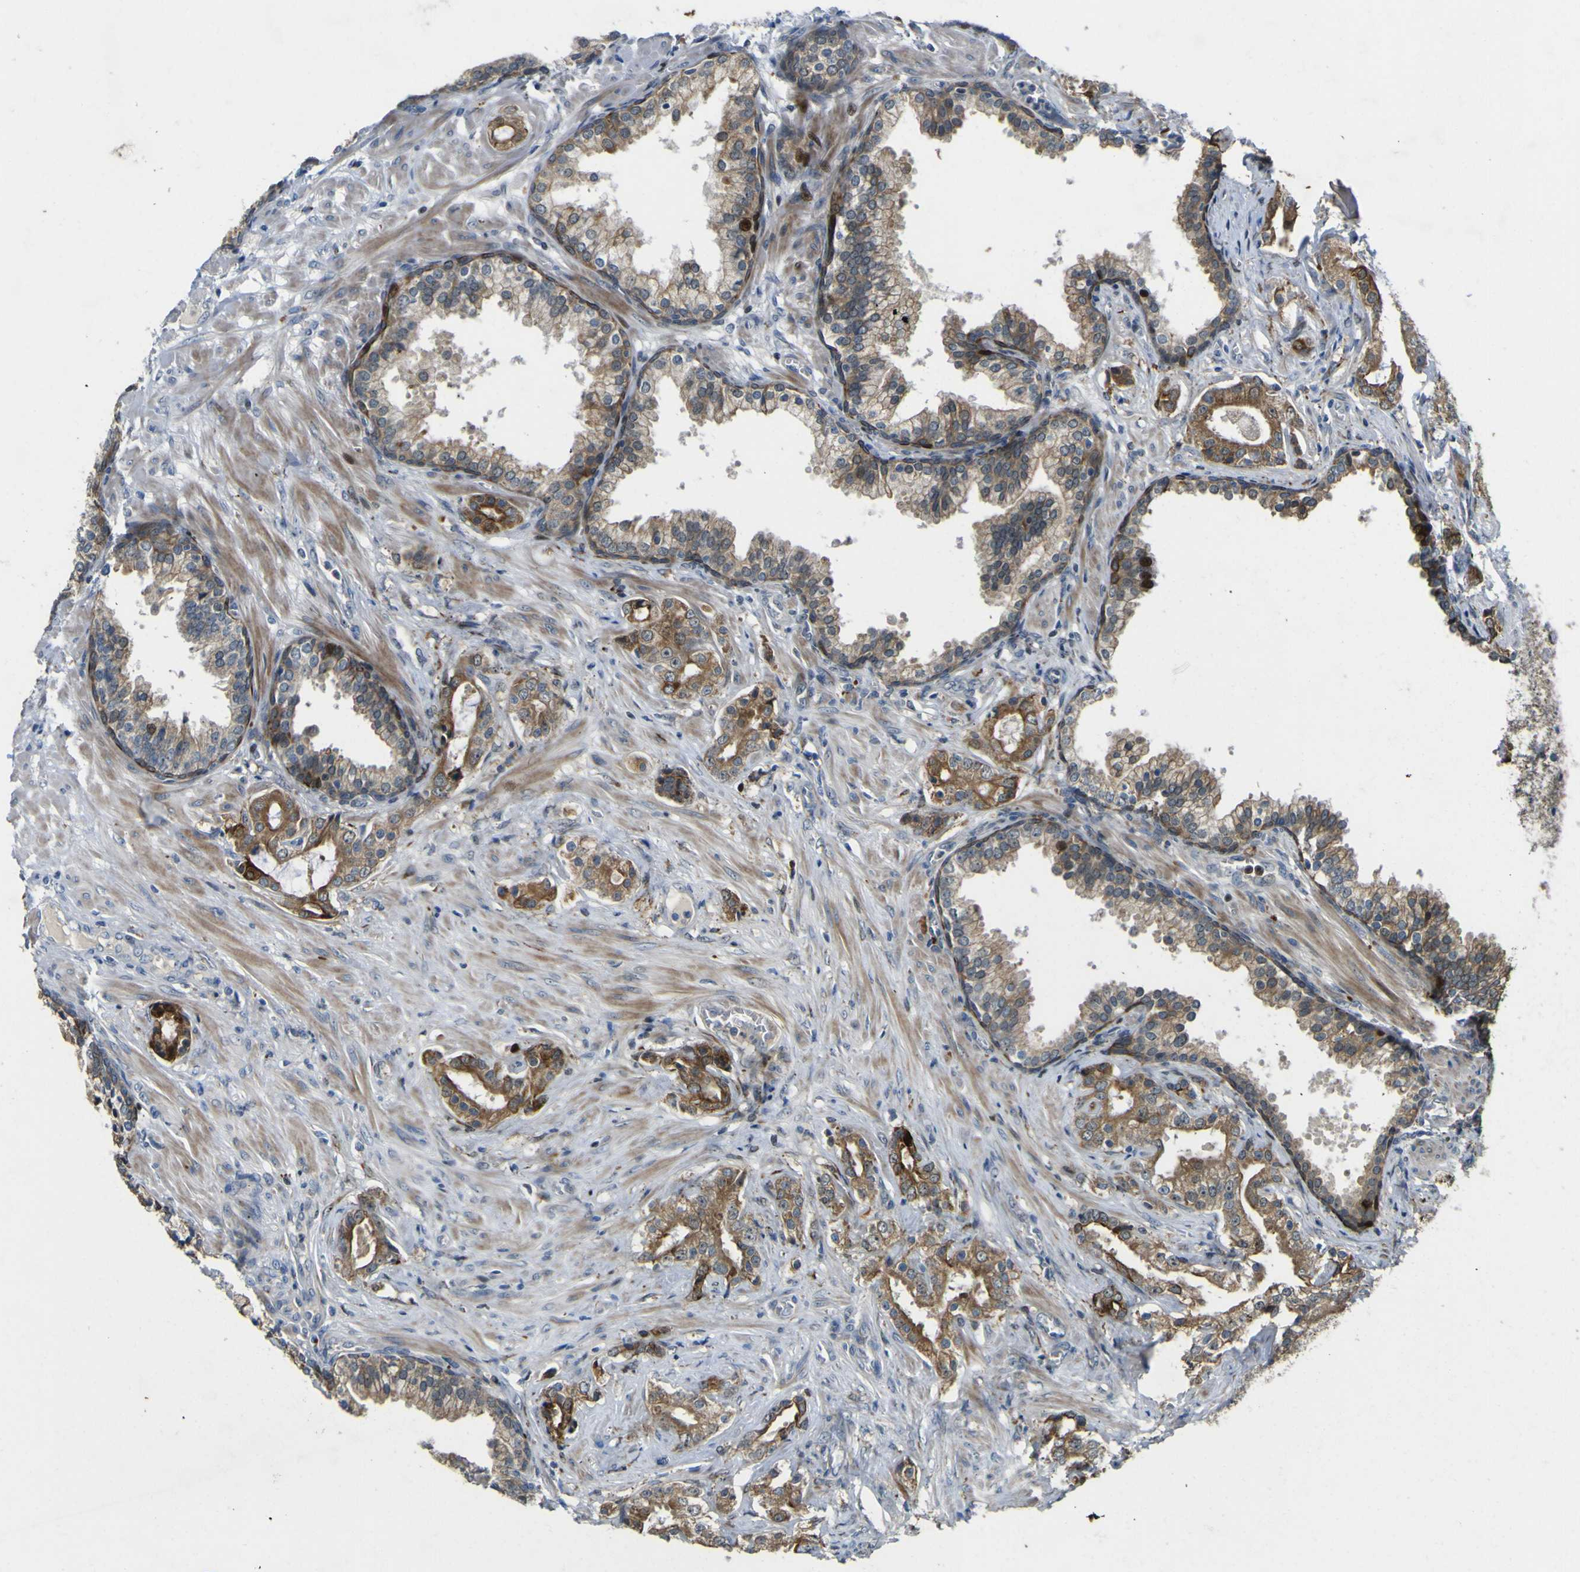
{"staining": {"intensity": "moderate", "quantity": ">75%", "location": "cytoplasmic/membranous"}, "tissue": "prostate cancer", "cell_type": "Tumor cells", "image_type": "cancer", "snomed": [{"axis": "morphology", "description": "Adenocarcinoma, Low grade"}, {"axis": "topography", "description": "Prostate"}], "caption": "Protein analysis of prostate low-grade adenocarcinoma tissue demonstrates moderate cytoplasmic/membranous positivity in approximately >75% of tumor cells. (DAB (3,3'-diaminobenzidine) IHC, brown staining for protein, blue staining for nuclei).", "gene": "LBHD1", "patient": {"sex": "male", "age": 59}}